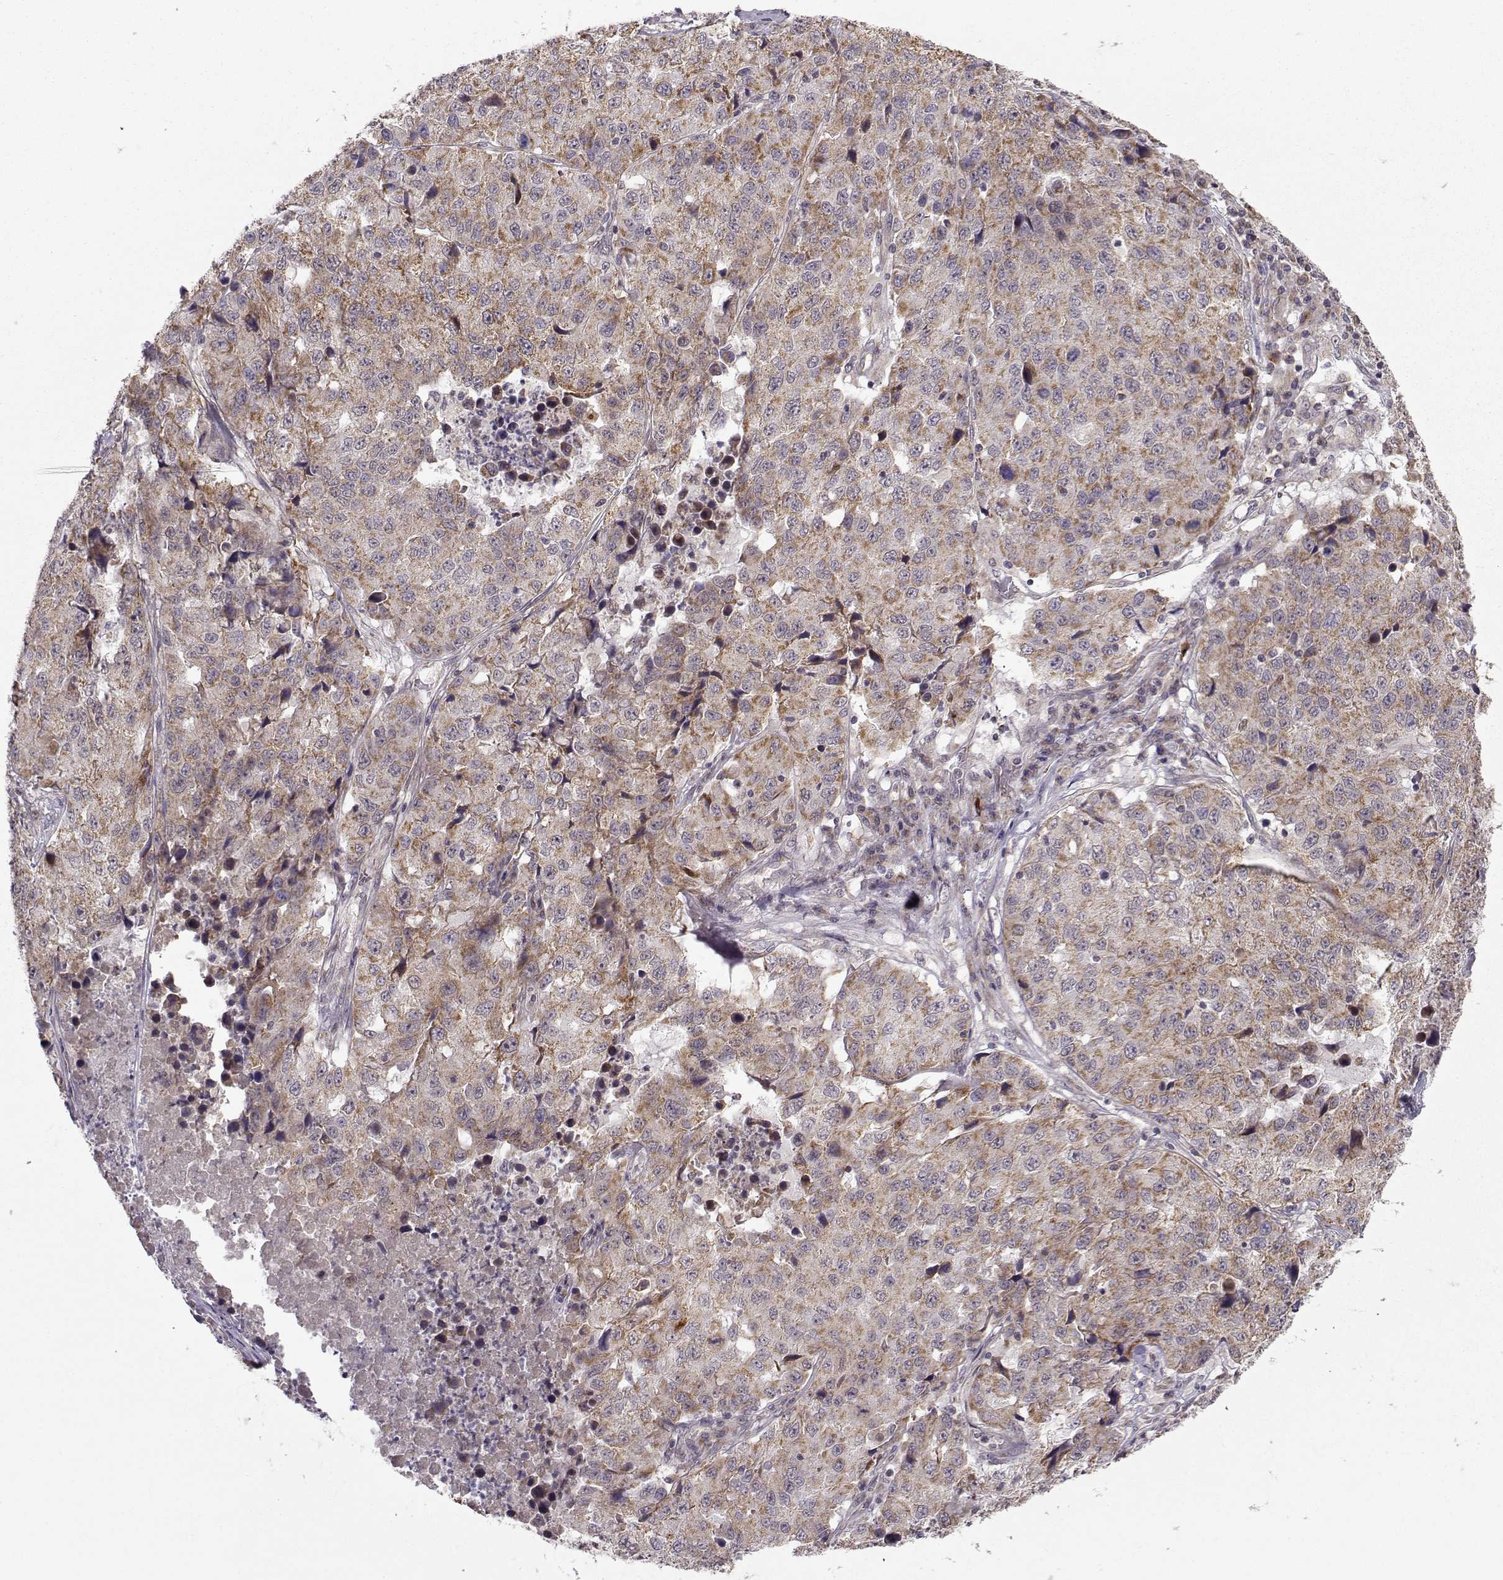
{"staining": {"intensity": "moderate", "quantity": "25%-75%", "location": "cytoplasmic/membranous"}, "tissue": "stomach cancer", "cell_type": "Tumor cells", "image_type": "cancer", "snomed": [{"axis": "morphology", "description": "Adenocarcinoma, NOS"}, {"axis": "topography", "description": "Stomach"}], "caption": "The image demonstrates immunohistochemical staining of stomach cancer (adenocarcinoma). There is moderate cytoplasmic/membranous positivity is appreciated in approximately 25%-75% of tumor cells.", "gene": "NECAB3", "patient": {"sex": "male", "age": 71}}